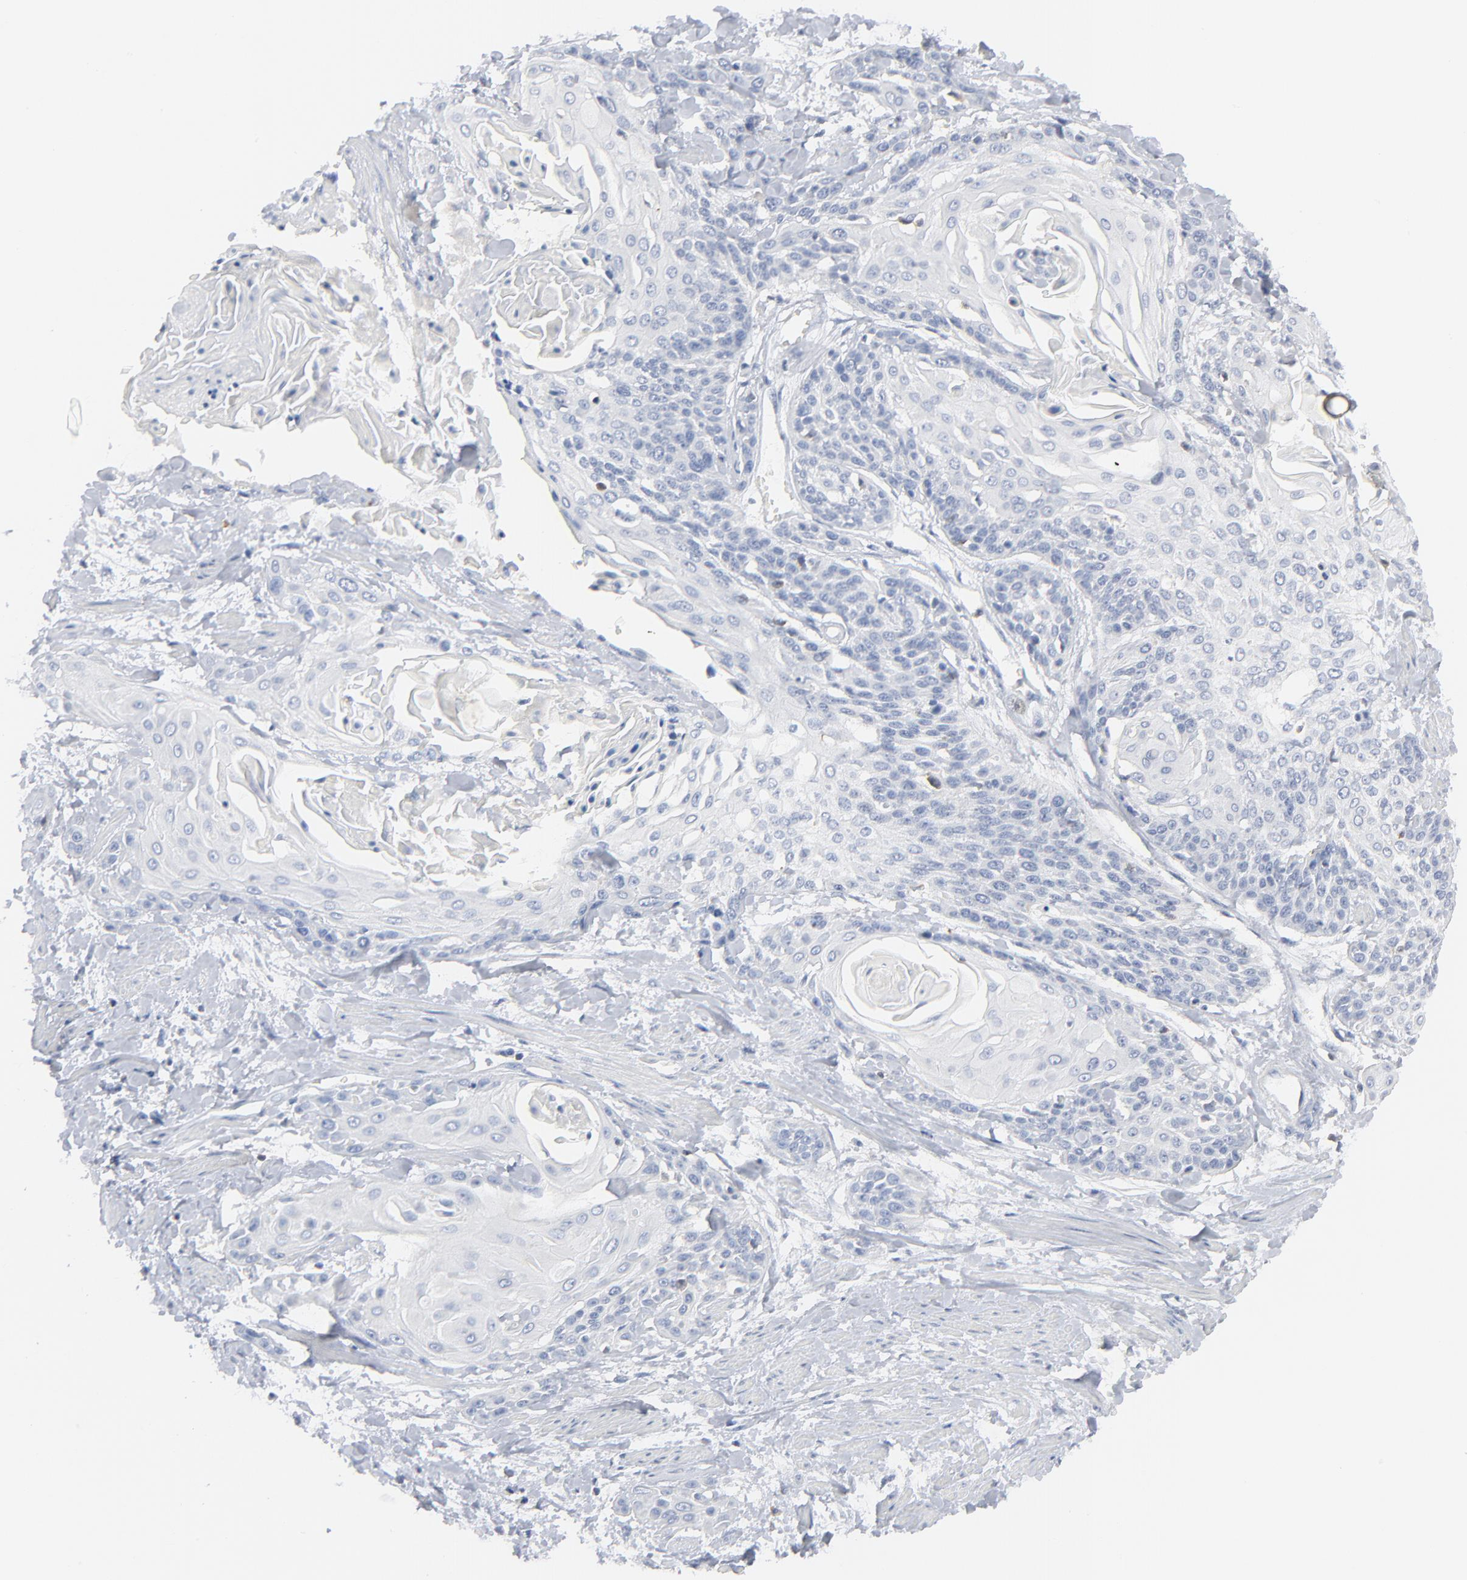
{"staining": {"intensity": "negative", "quantity": "none", "location": "none"}, "tissue": "cervical cancer", "cell_type": "Tumor cells", "image_type": "cancer", "snomed": [{"axis": "morphology", "description": "Squamous cell carcinoma, NOS"}, {"axis": "topography", "description": "Cervix"}], "caption": "Cervical cancer (squamous cell carcinoma) was stained to show a protein in brown. There is no significant positivity in tumor cells. (DAB (3,3'-diaminobenzidine) IHC, high magnification).", "gene": "PTK2B", "patient": {"sex": "female", "age": 57}}